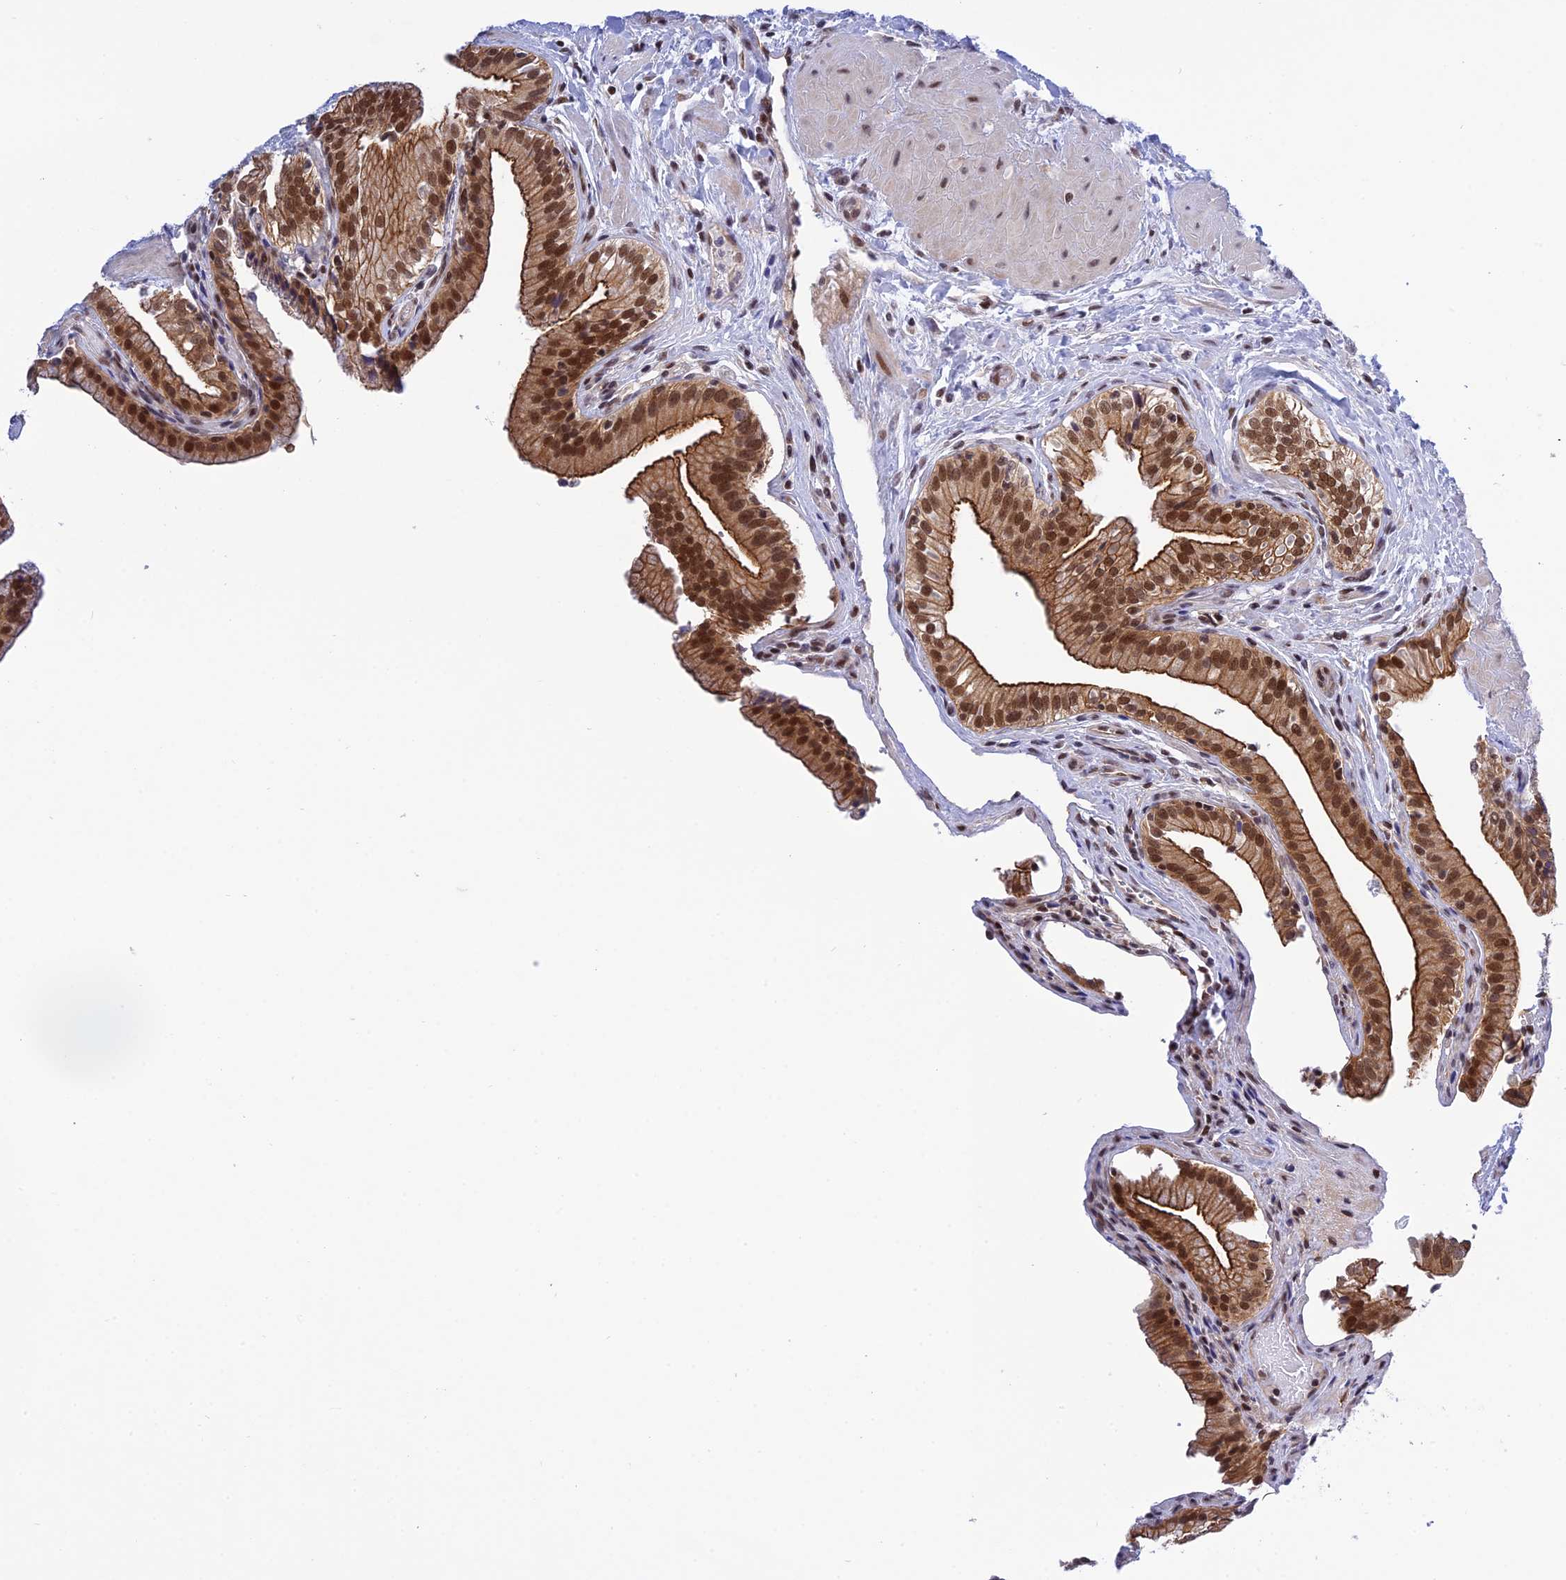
{"staining": {"intensity": "strong", "quantity": ">75%", "location": "cytoplasmic/membranous,nuclear"}, "tissue": "gallbladder", "cell_type": "Glandular cells", "image_type": "normal", "snomed": [{"axis": "morphology", "description": "Normal tissue, NOS"}, {"axis": "topography", "description": "Gallbladder"}], "caption": "A brown stain highlights strong cytoplasmic/membranous,nuclear staining of a protein in glandular cells of unremarkable human gallbladder.", "gene": "TCEA1", "patient": {"sex": "male", "age": 24}}